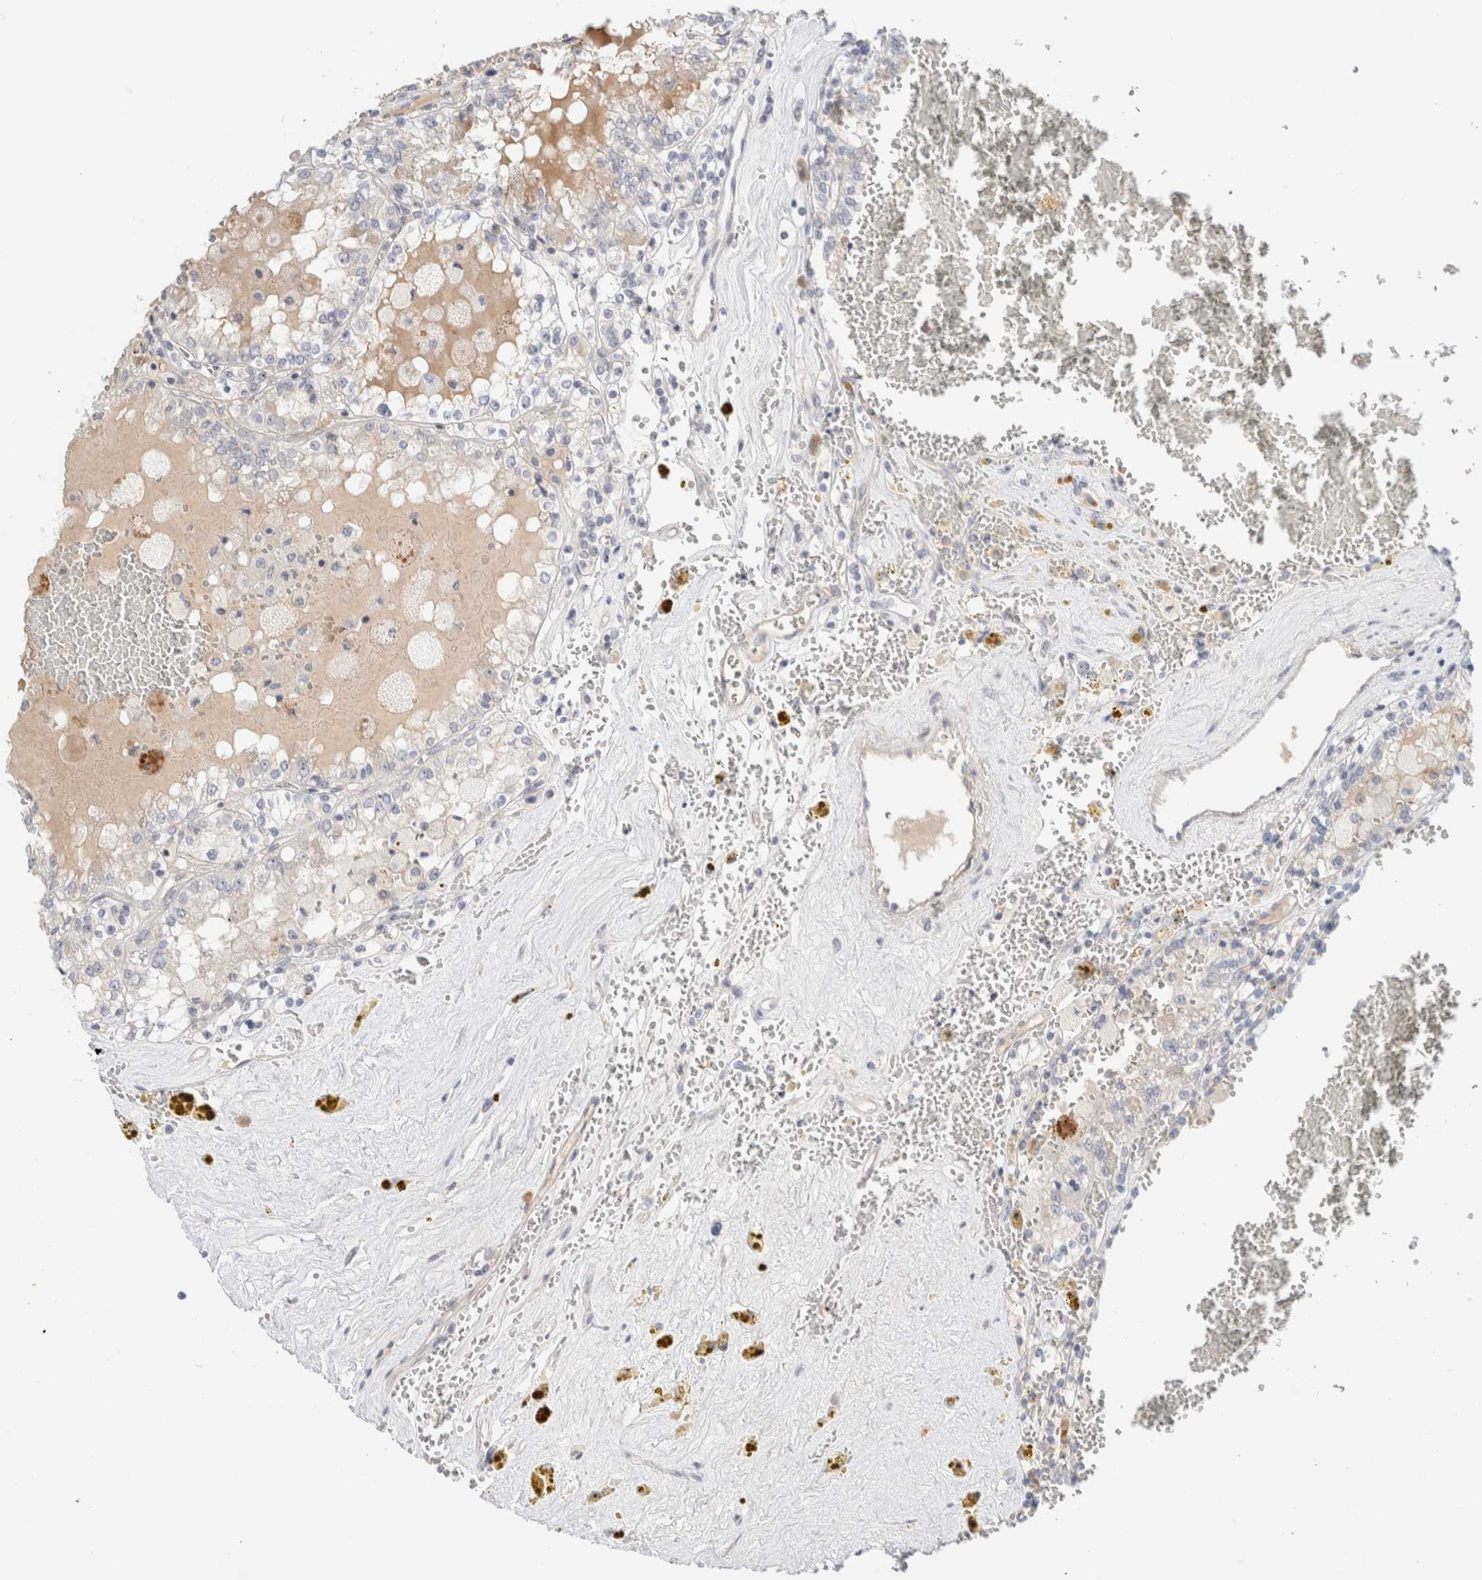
{"staining": {"intensity": "negative", "quantity": "none", "location": "none"}, "tissue": "renal cancer", "cell_type": "Tumor cells", "image_type": "cancer", "snomed": [{"axis": "morphology", "description": "Adenocarcinoma, NOS"}, {"axis": "topography", "description": "Kidney"}], "caption": "Immunohistochemical staining of renal adenocarcinoma exhibits no significant expression in tumor cells.", "gene": "SPRTN", "patient": {"sex": "female", "age": 56}}